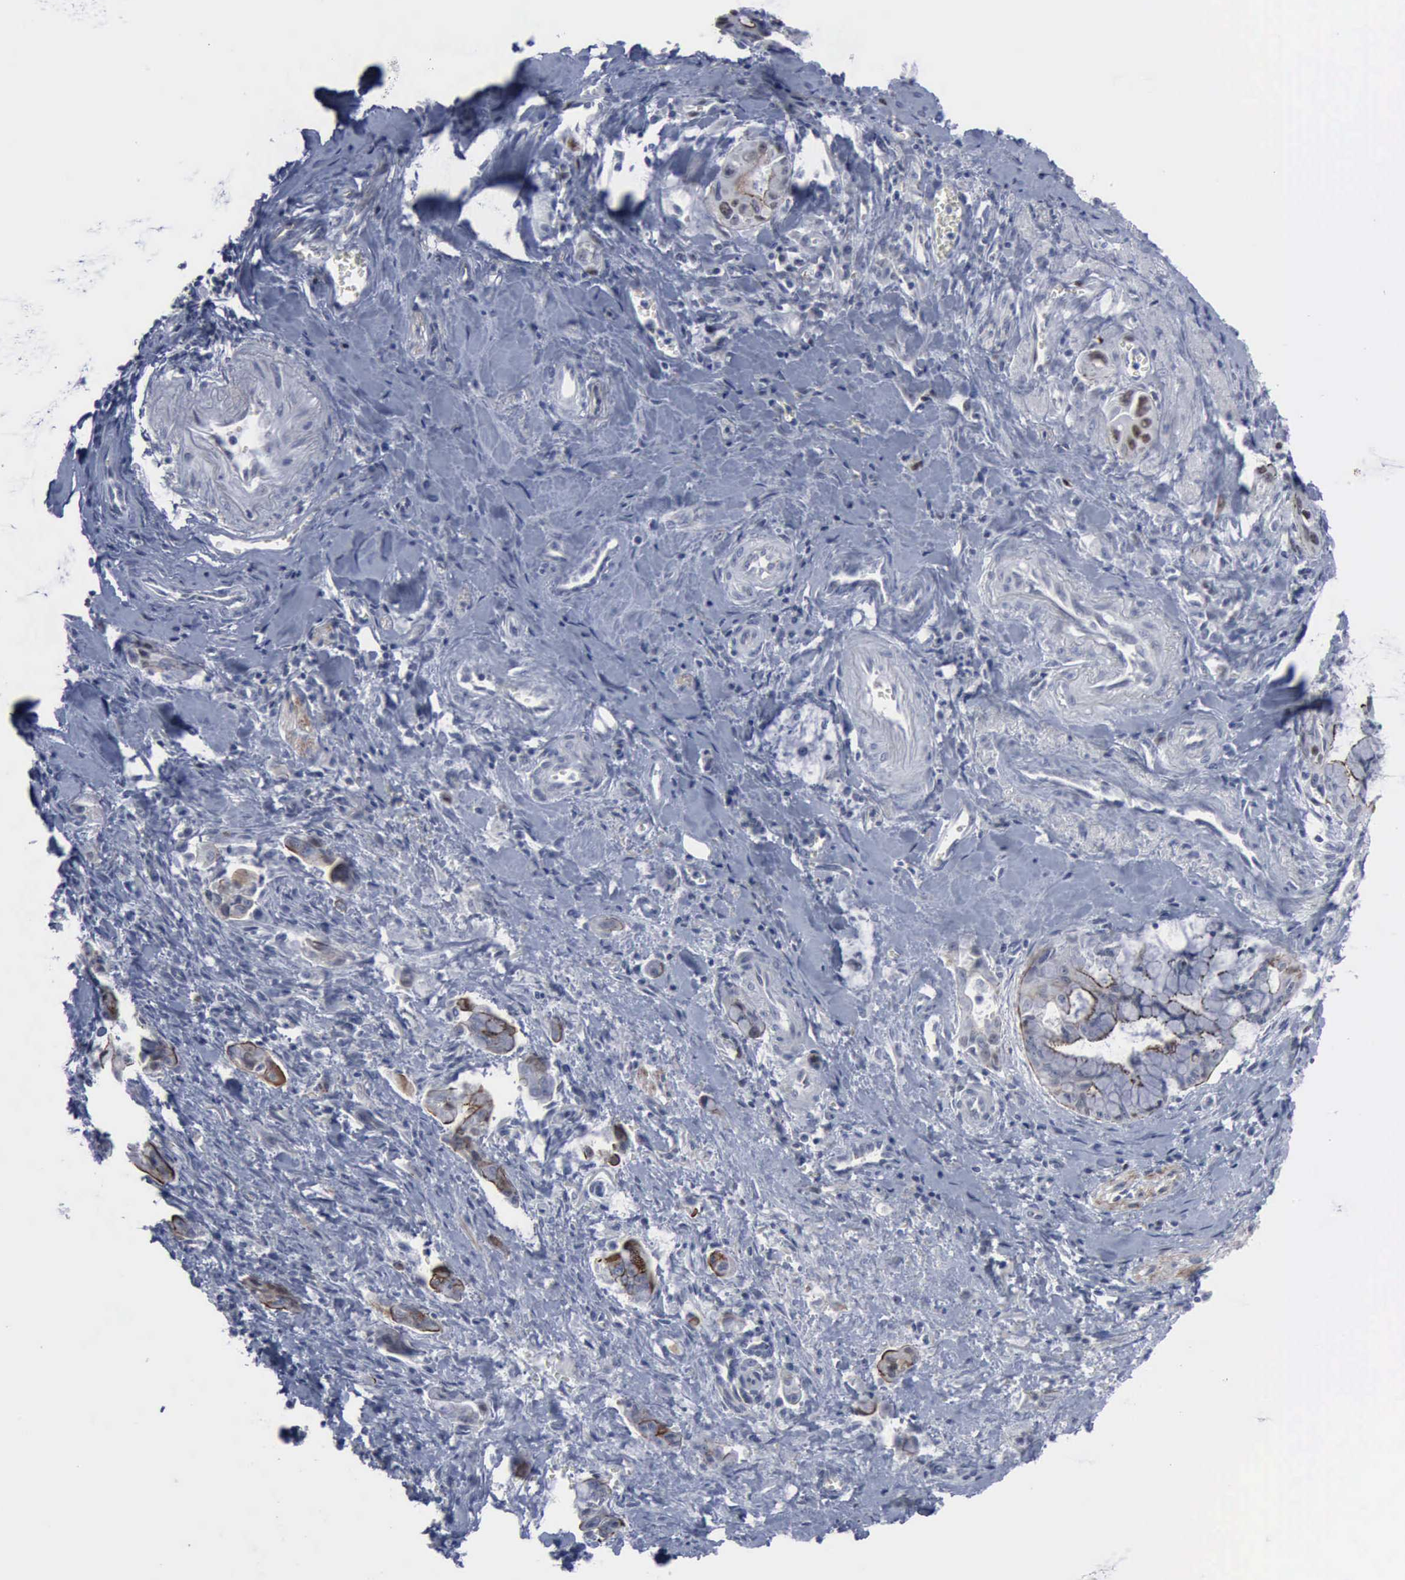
{"staining": {"intensity": "strong", "quantity": "<25%", "location": "cytoplasmic/membranous"}, "tissue": "pancreatic cancer", "cell_type": "Tumor cells", "image_type": "cancer", "snomed": [{"axis": "morphology", "description": "Adenocarcinoma, NOS"}, {"axis": "topography", "description": "Pancreas"}], "caption": "Immunohistochemistry of human pancreatic cancer shows medium levels of strong cytoplasmic/membranous staining in about <25% of tumor cells.", "gene": "MCM5", "patient": {"sex": "male", "age": 59}}